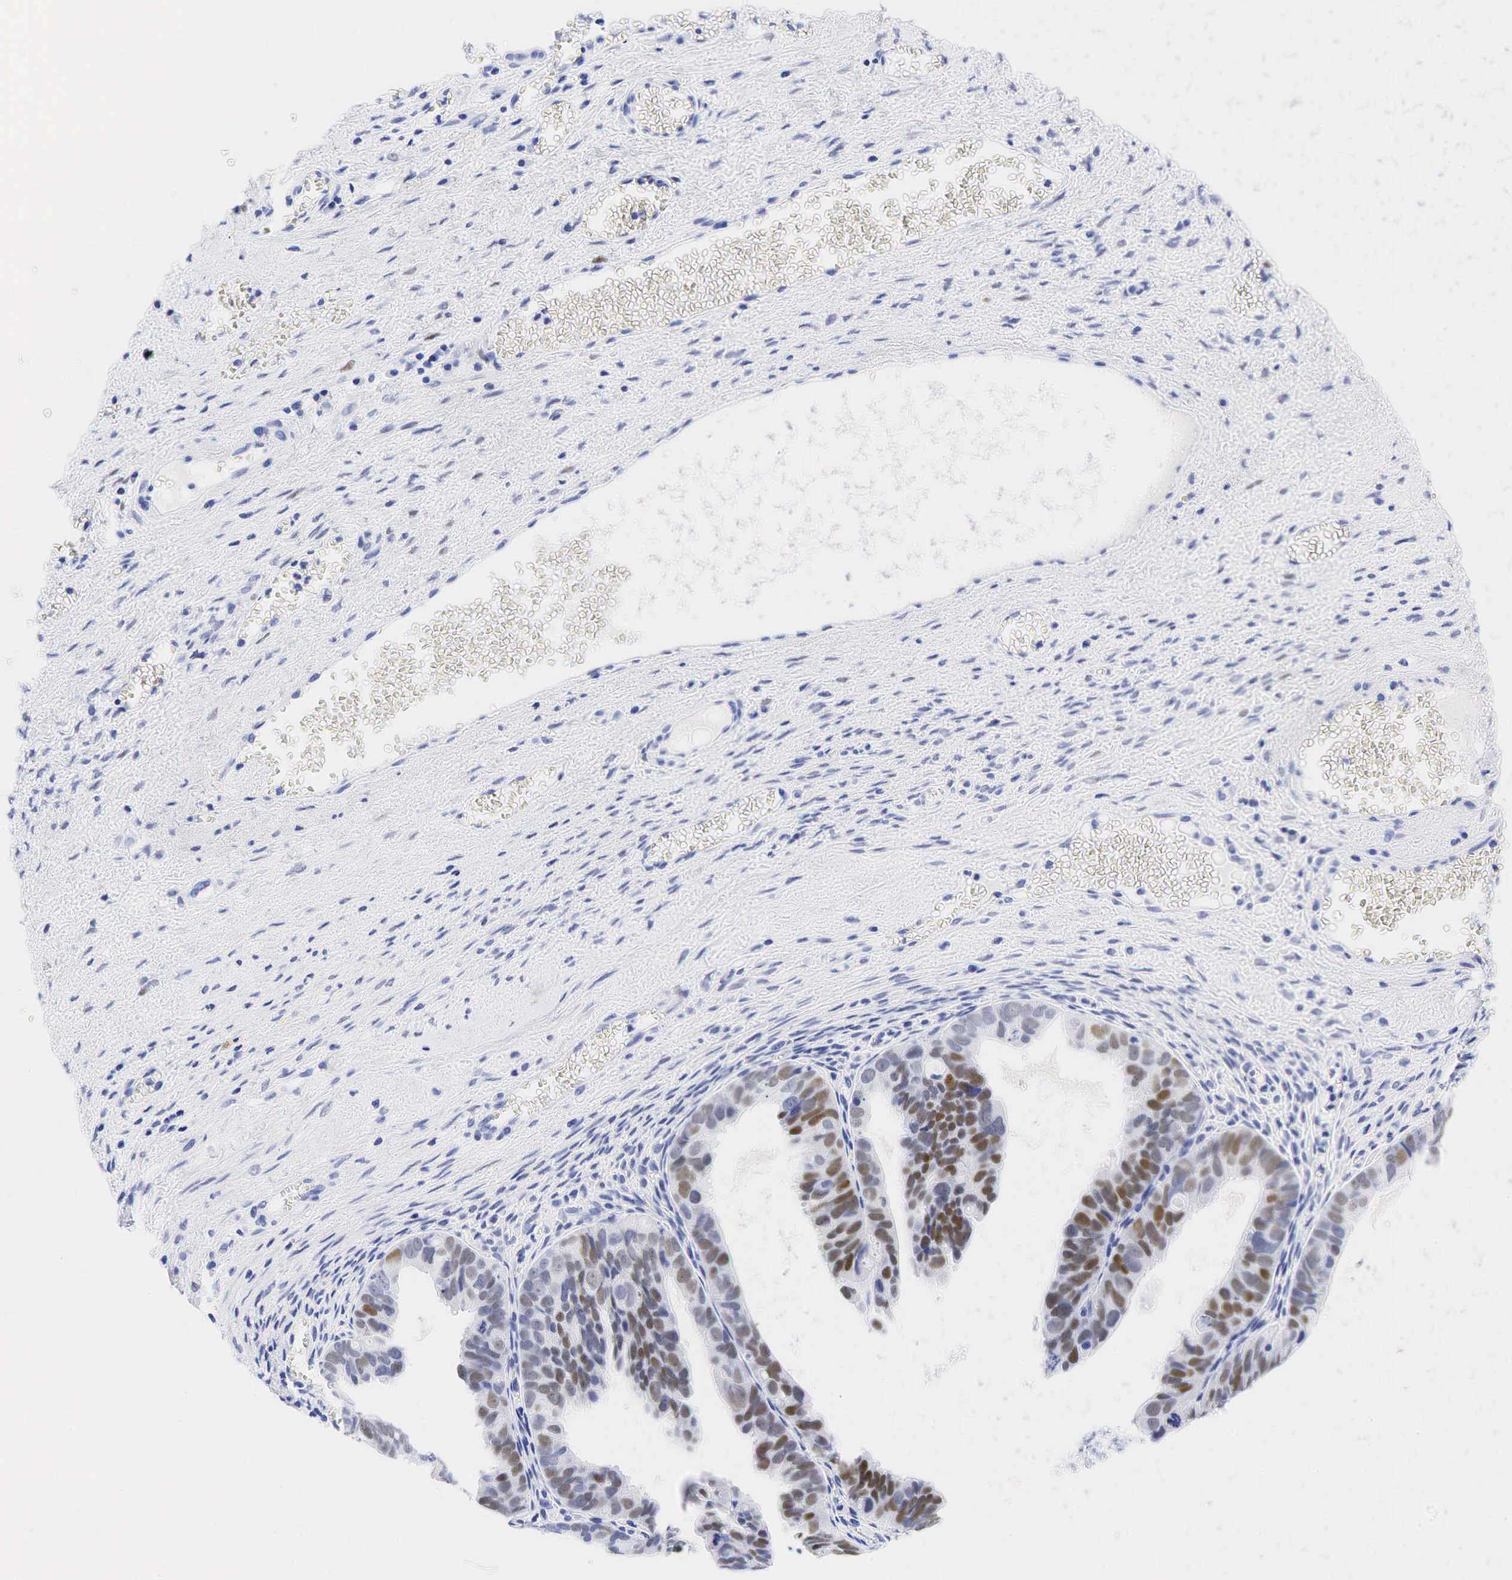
{"staining": {"intensity": "strong", "quantity": ">75%", "location": "nuclear"}, "tissue": "ovarian cancer", "cell_type": "Tumor cells", "image_type": "cancer", "snomed": [{"axis": "morphology", "description": "Carcinoma, endometroid"}, {"axis": "topography", "description": "Ovary"}], "caption": "IHC of human ovarian cancer shows high levels of strong nuclear expression in about >75% of tumor cells.", "gene": "ESR1", "patient": {"sex": "female", "age": 85}}